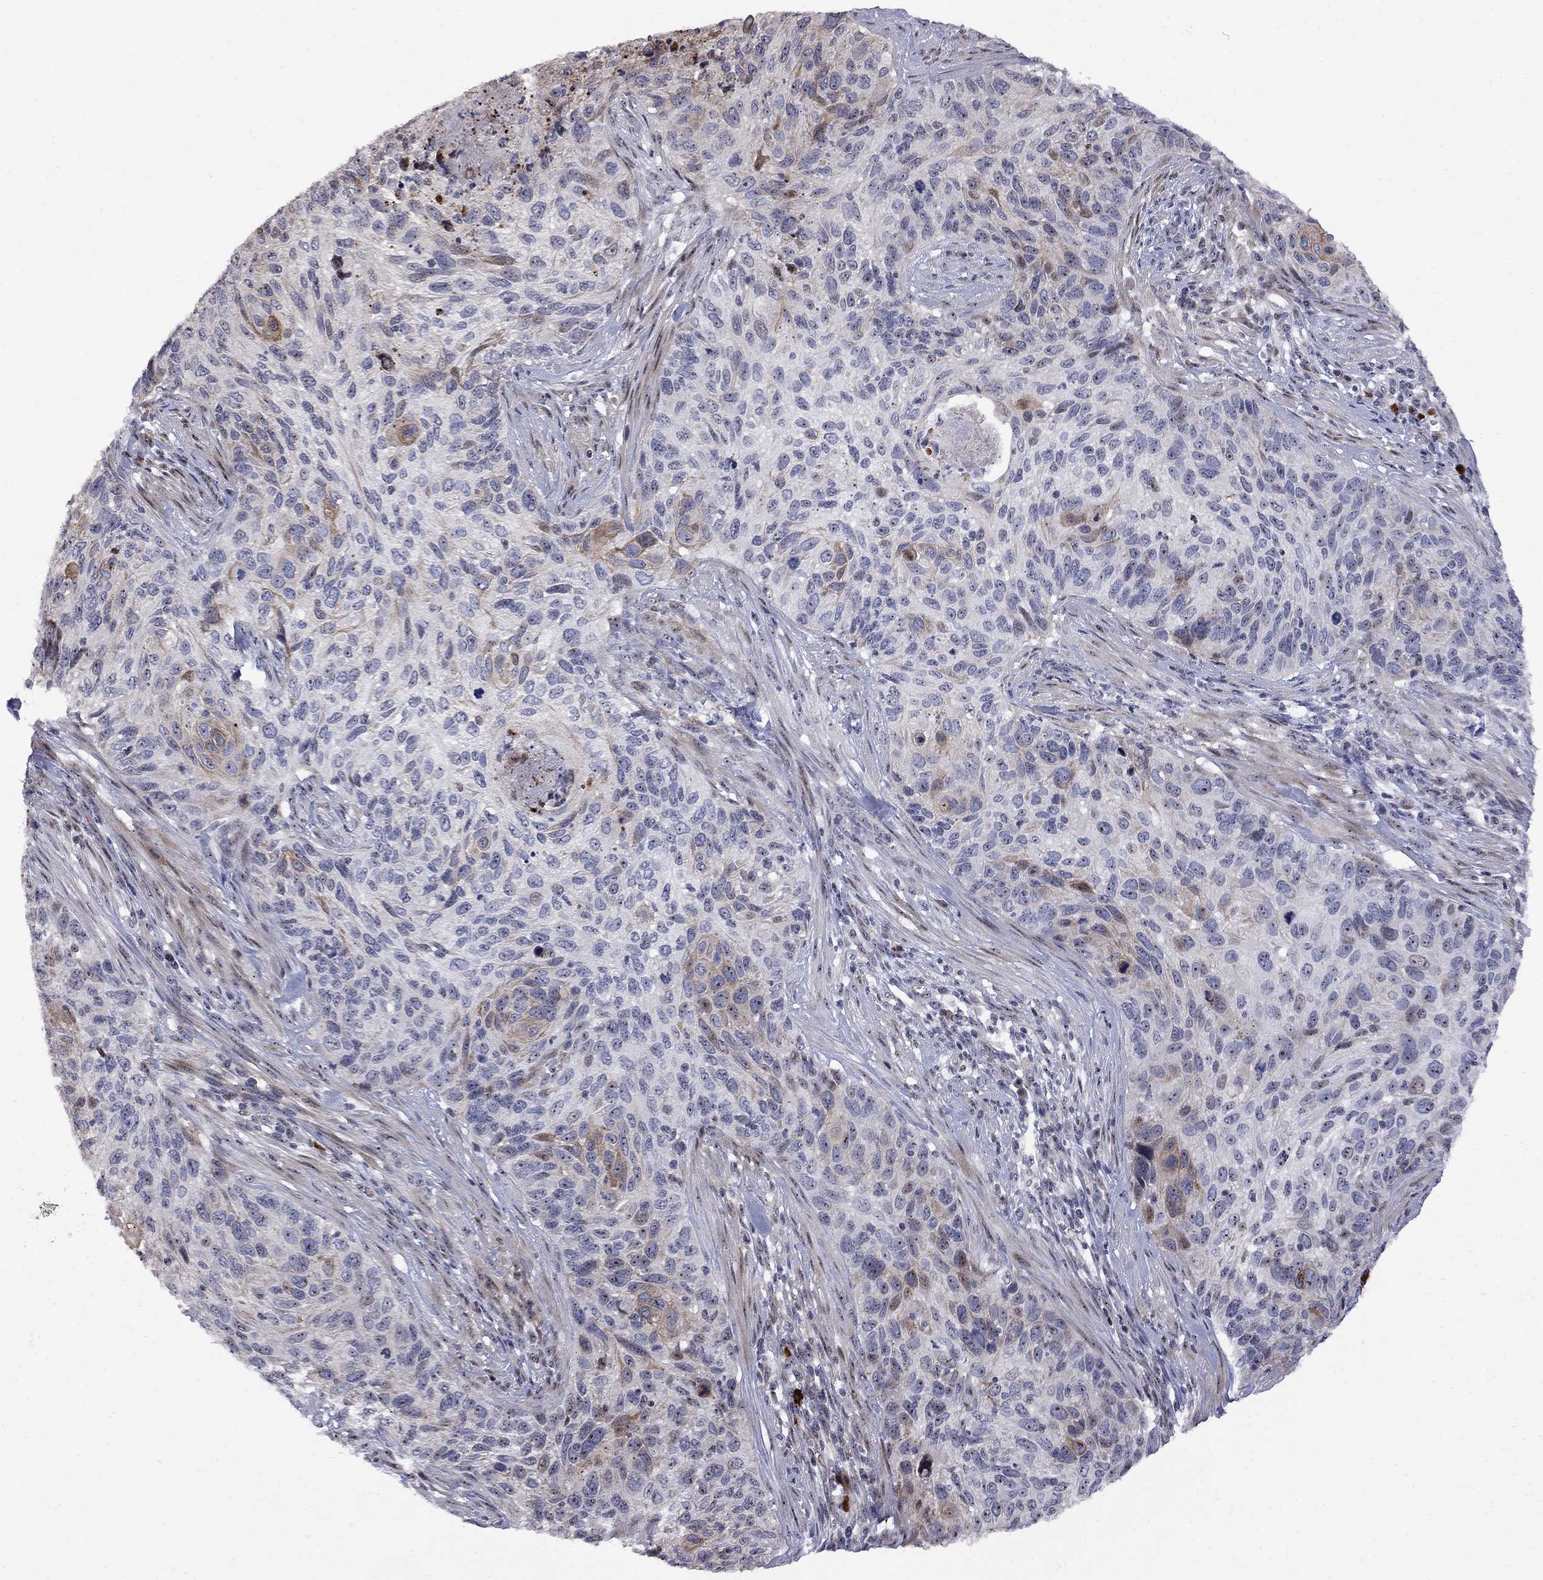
{"staining": {"intensity": "moderate", "quantity": "<25%", "location": "cytoplasmic/membranous"}, "tissue": "cervical cancer", "cell_type": "Tumor cells", "image_type": "cancer", "snomed": [{"axis": "morphology", "description": "Squamous cell carcinoma, NOS"}, {"axis": "topography", "description": "Cervix"}], "caption": "Tumor cells display low levels of moderate cytoplasmic/membranous positivity in approximately <25% of cells in squamous cell carcinoma (cervical).", "gene": "DHX33", "patient": {"sex": "female", "age": 70}}